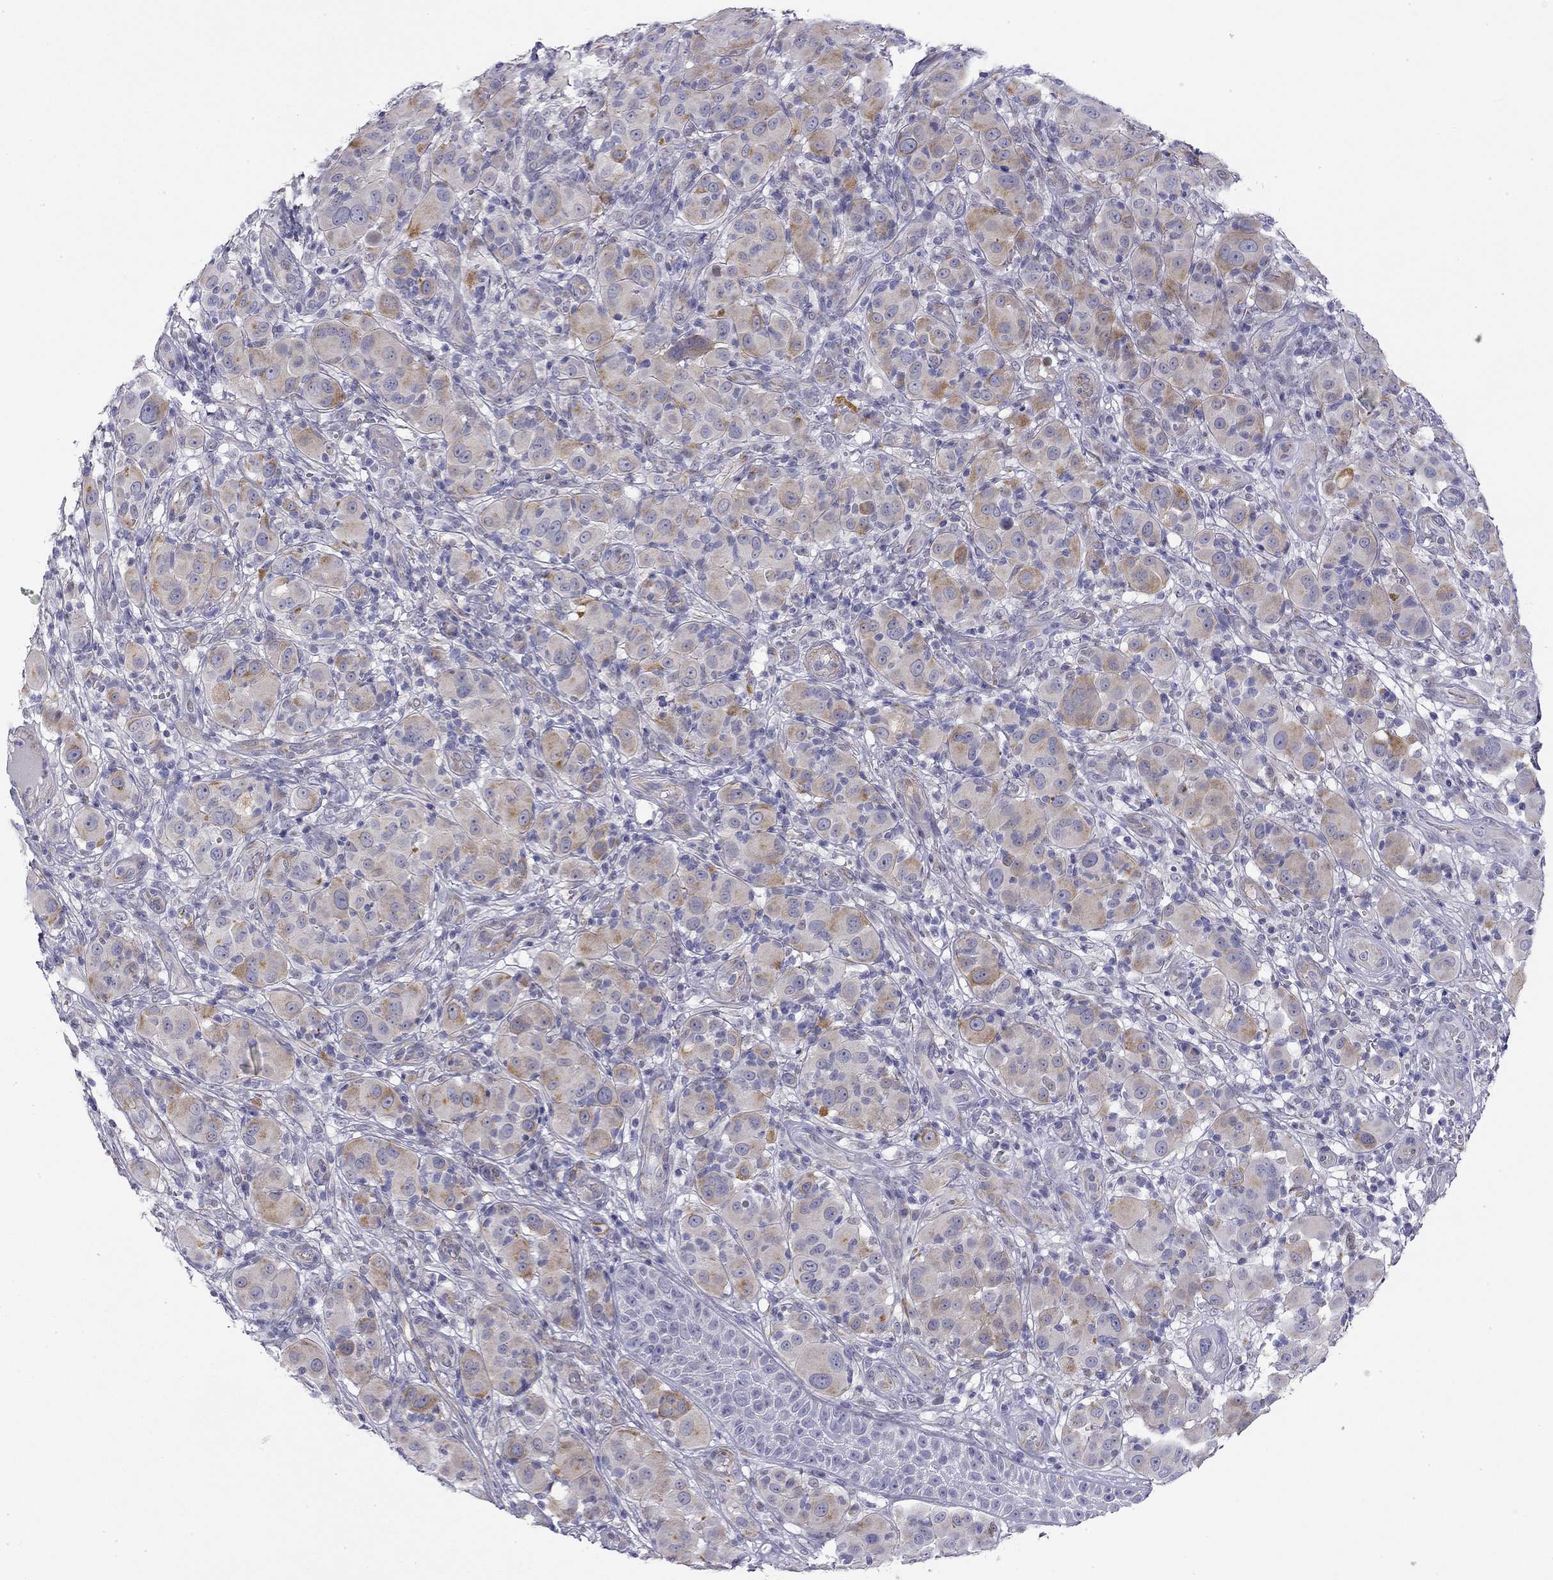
{"staining": {"intensity": "moderate", "quantity": ">75%", "location": "cytoplasmic/membranous"}, "tissue": "melanoma", "cell_type": "Tumor cells", "image_type": "cancer", "snomed": [{"axis": "morphology", "description": "Malignant melanoma, NOS"}, {"axis": "topography", "description": "Skin"}], "caption": "This photomicrograph demonstrates immunohistochemistry staining of malignant melanoma, with medium moderate cytoplasmic/membranous expression in about >75% of tumor cells.", "gene": "RTL1", "patient": {"sex": "female", "age": 87}}